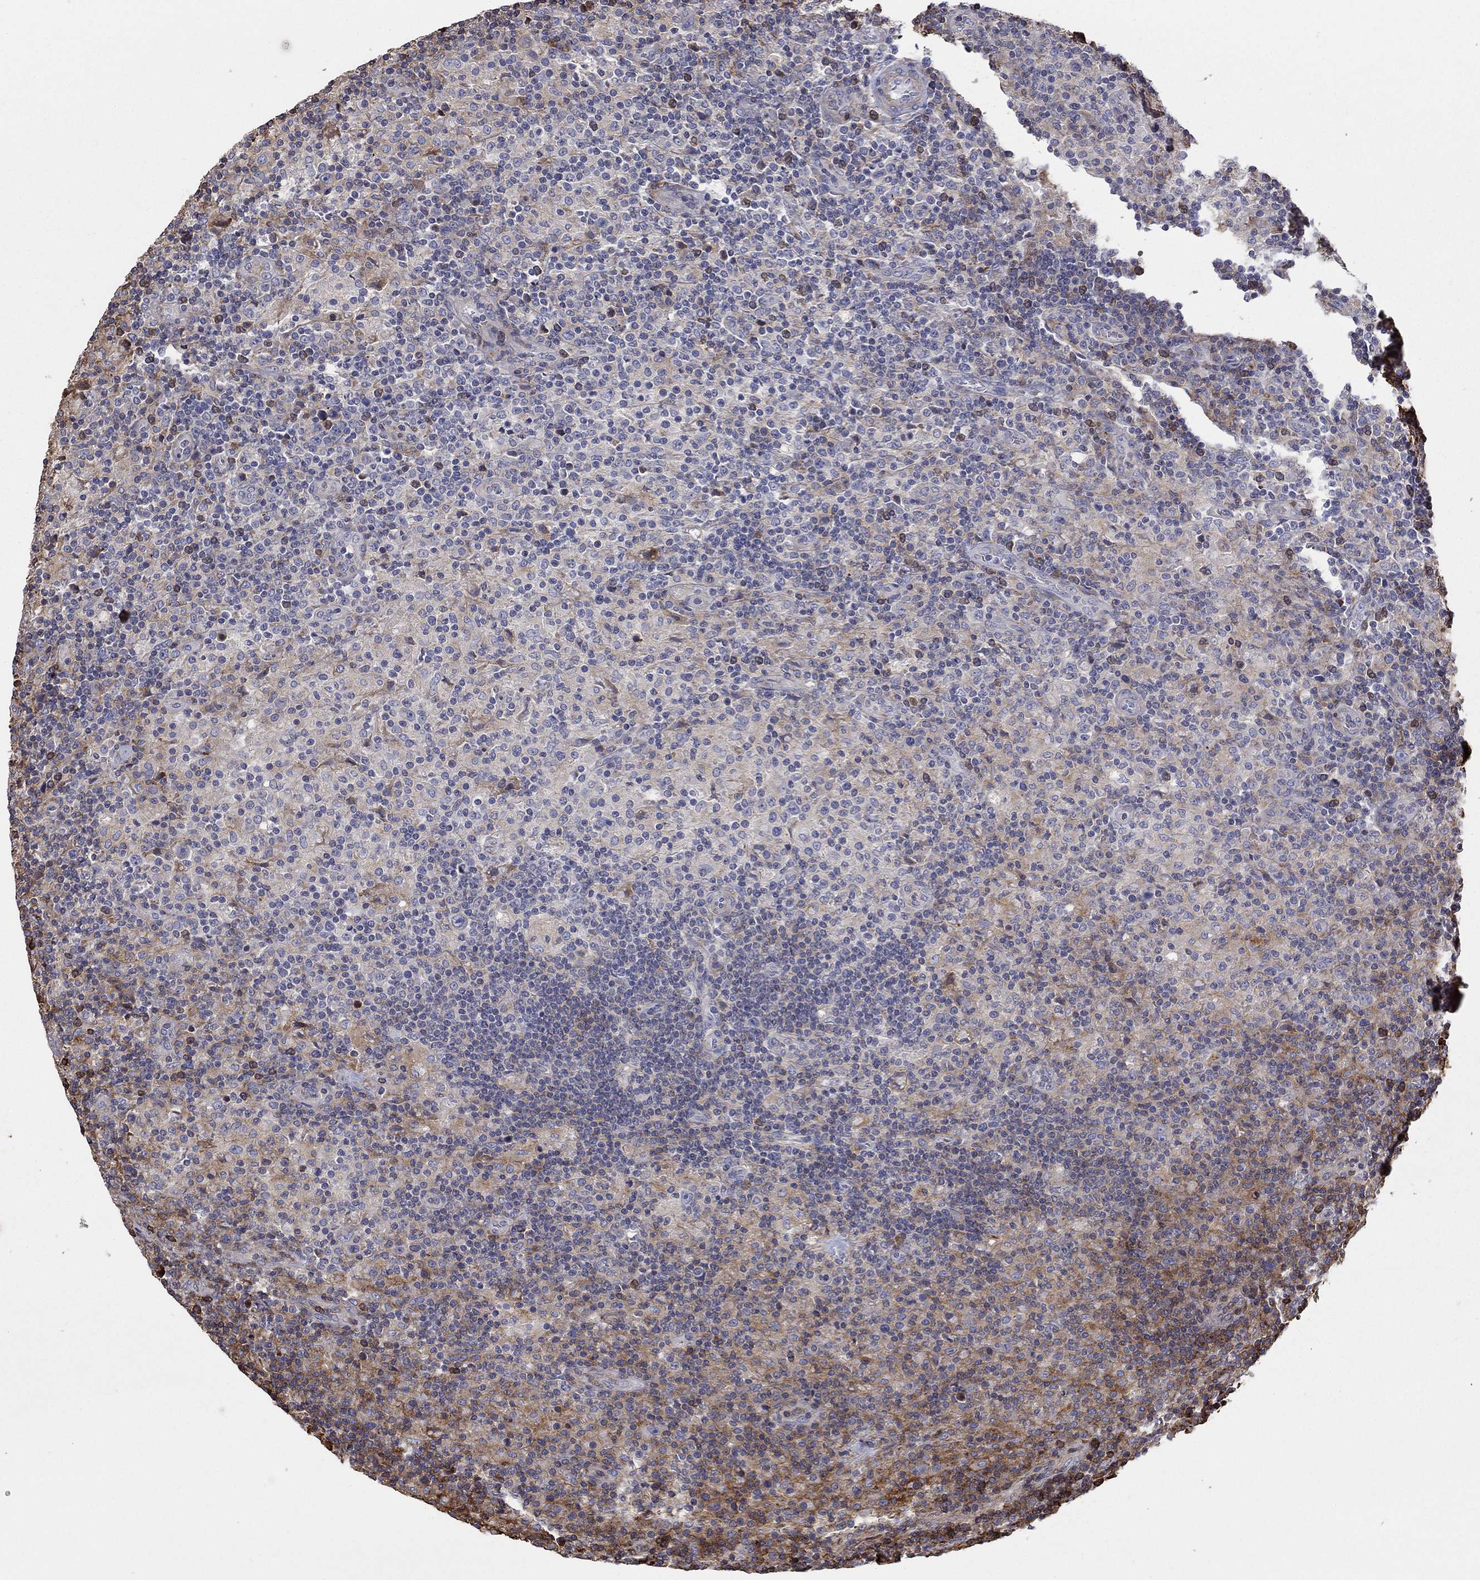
{"staining": {"intensity": "negative", "quantity": "none", "location": "none"}, "tissue": "lymphoma", "cell_type": "Tumor cells", "image_type": "cancer", "snomed": [{"axis": "morphology", "description": "Hodgkin's disease, NOS"}, {"axis": "topography", "description": "Lymph node"}], "caption": "Tumor cells are negative for brown protein staining in lymphoma.", "gene": "NPHP1", "patient": {"sex": "male", "age": 70}}